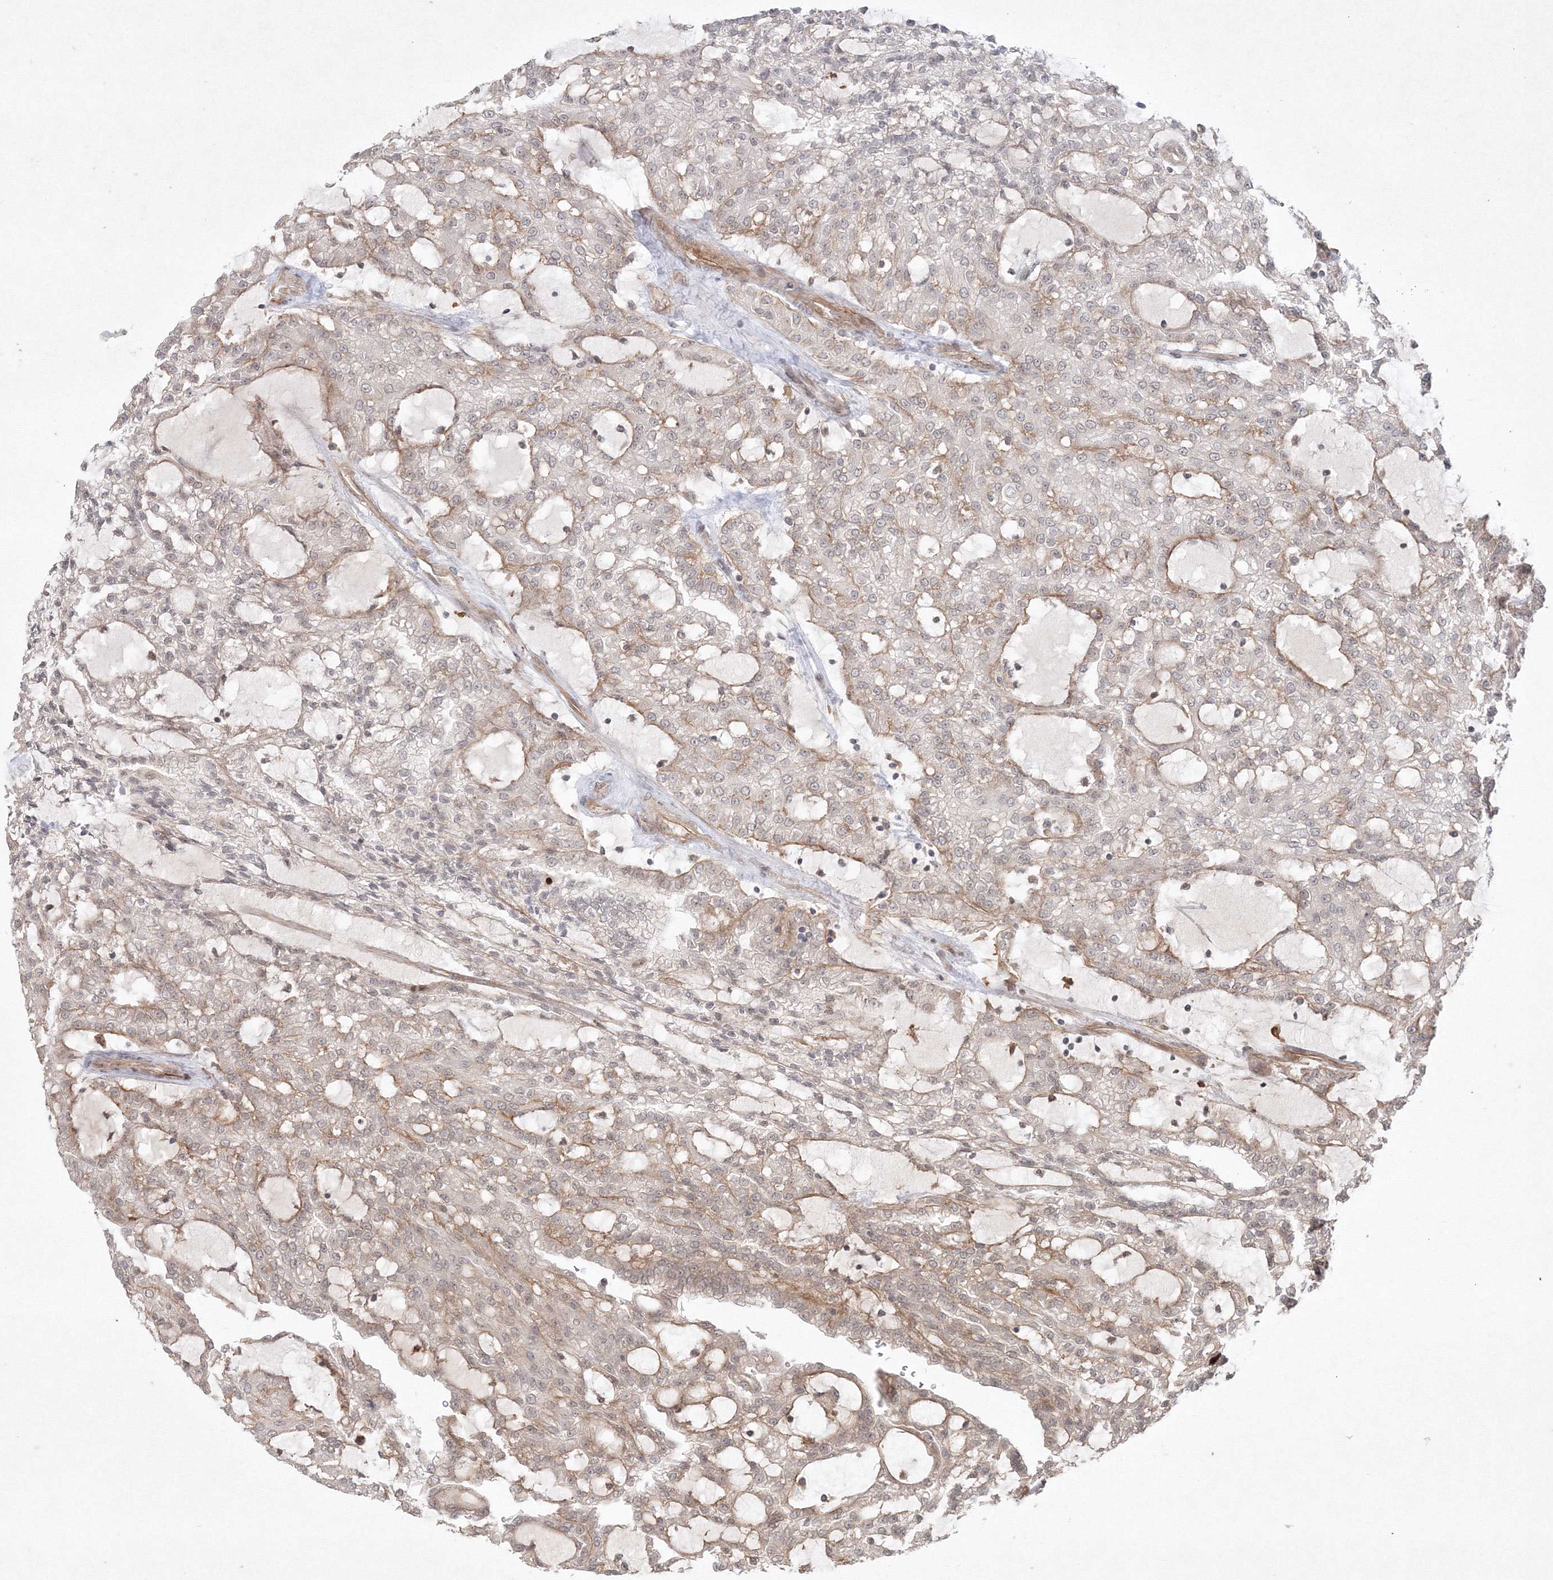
{"staining": {"intensity": "moderate", "quantity": "25%-75%", "location": "cytoplasmic/membranous"}, "tissue": "renal cancer", "cell_type": "Tumor cells", "image_type": "cancer", "snomed": [{"axis": "morphology", "description": "Adenocarcinoma, NOS"}, {"axis": "topography", "description": "Kidney"}], "caption": "Immunohistochemistry (IHC) (DAB (3,3'-diaminobenzidine)) staining of renal cancer (adenocarcinoma) reveals moderate cytoplasmic/membranous protein positivity in about 25%-75% of tumor cells.", "gene": "KIF20A", "patient": {"sex": "male", "age": 63}}